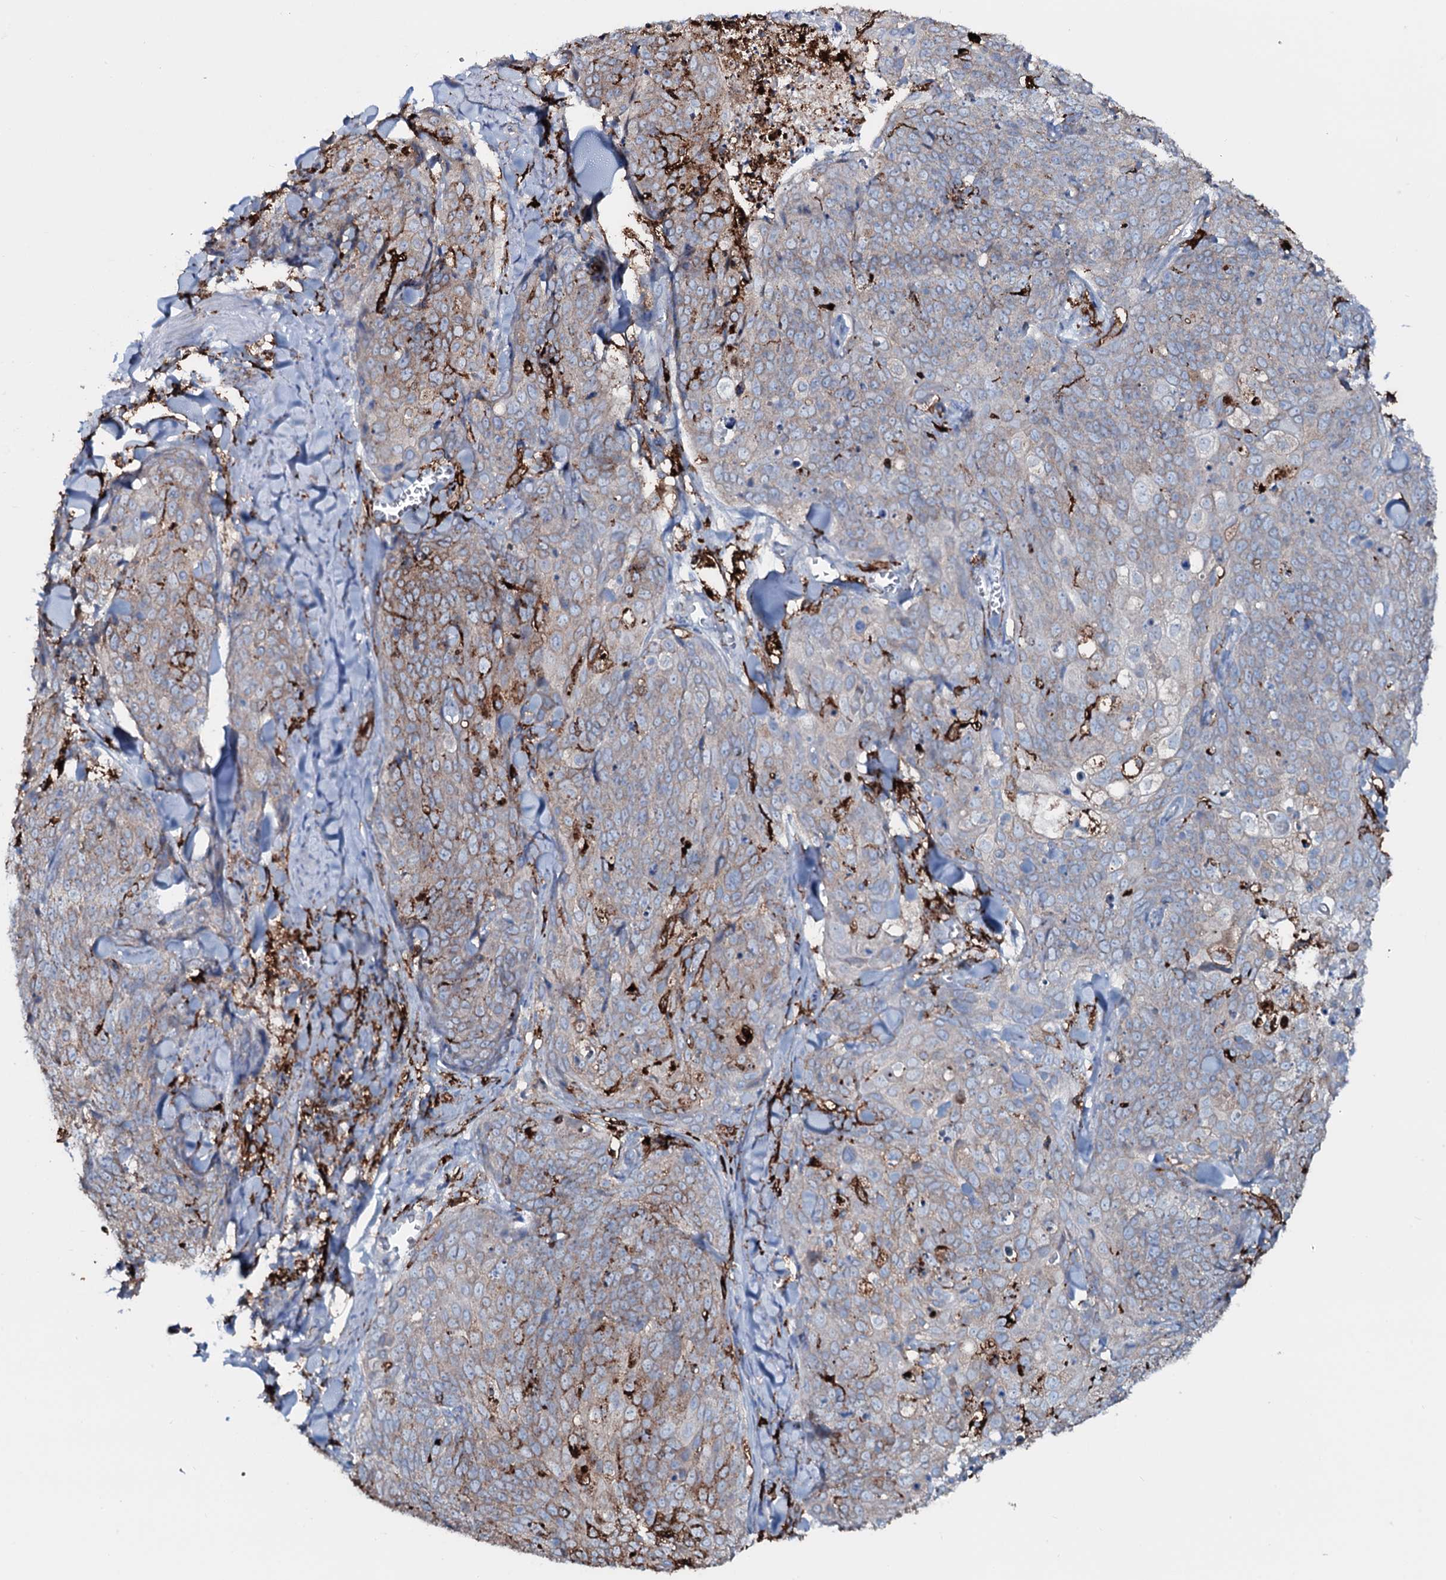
{"staining": {"intensity": "weak", "quantity": "25%-75%", "location": "cytoplasmic/membranous"}, "tissue": "skin cancer", "cell_type": "Tumor cells", "image_type": "cancer", "snomed": [{"axis": "morphology", "description": "Squamous cell carcinoma, NOS"}, {"axis": "topography", "description": "Skin"}, {"axis": "topography", "description": "Vulva"}], "caption": "This micrograph reveals IHC staining of human skin cancer, with low weak cytoplasmic/membranous staining in about 25%-75% of tumor cells.", "gene": "OSBPL2", "patient": {"sex": "female", "age": 85}}